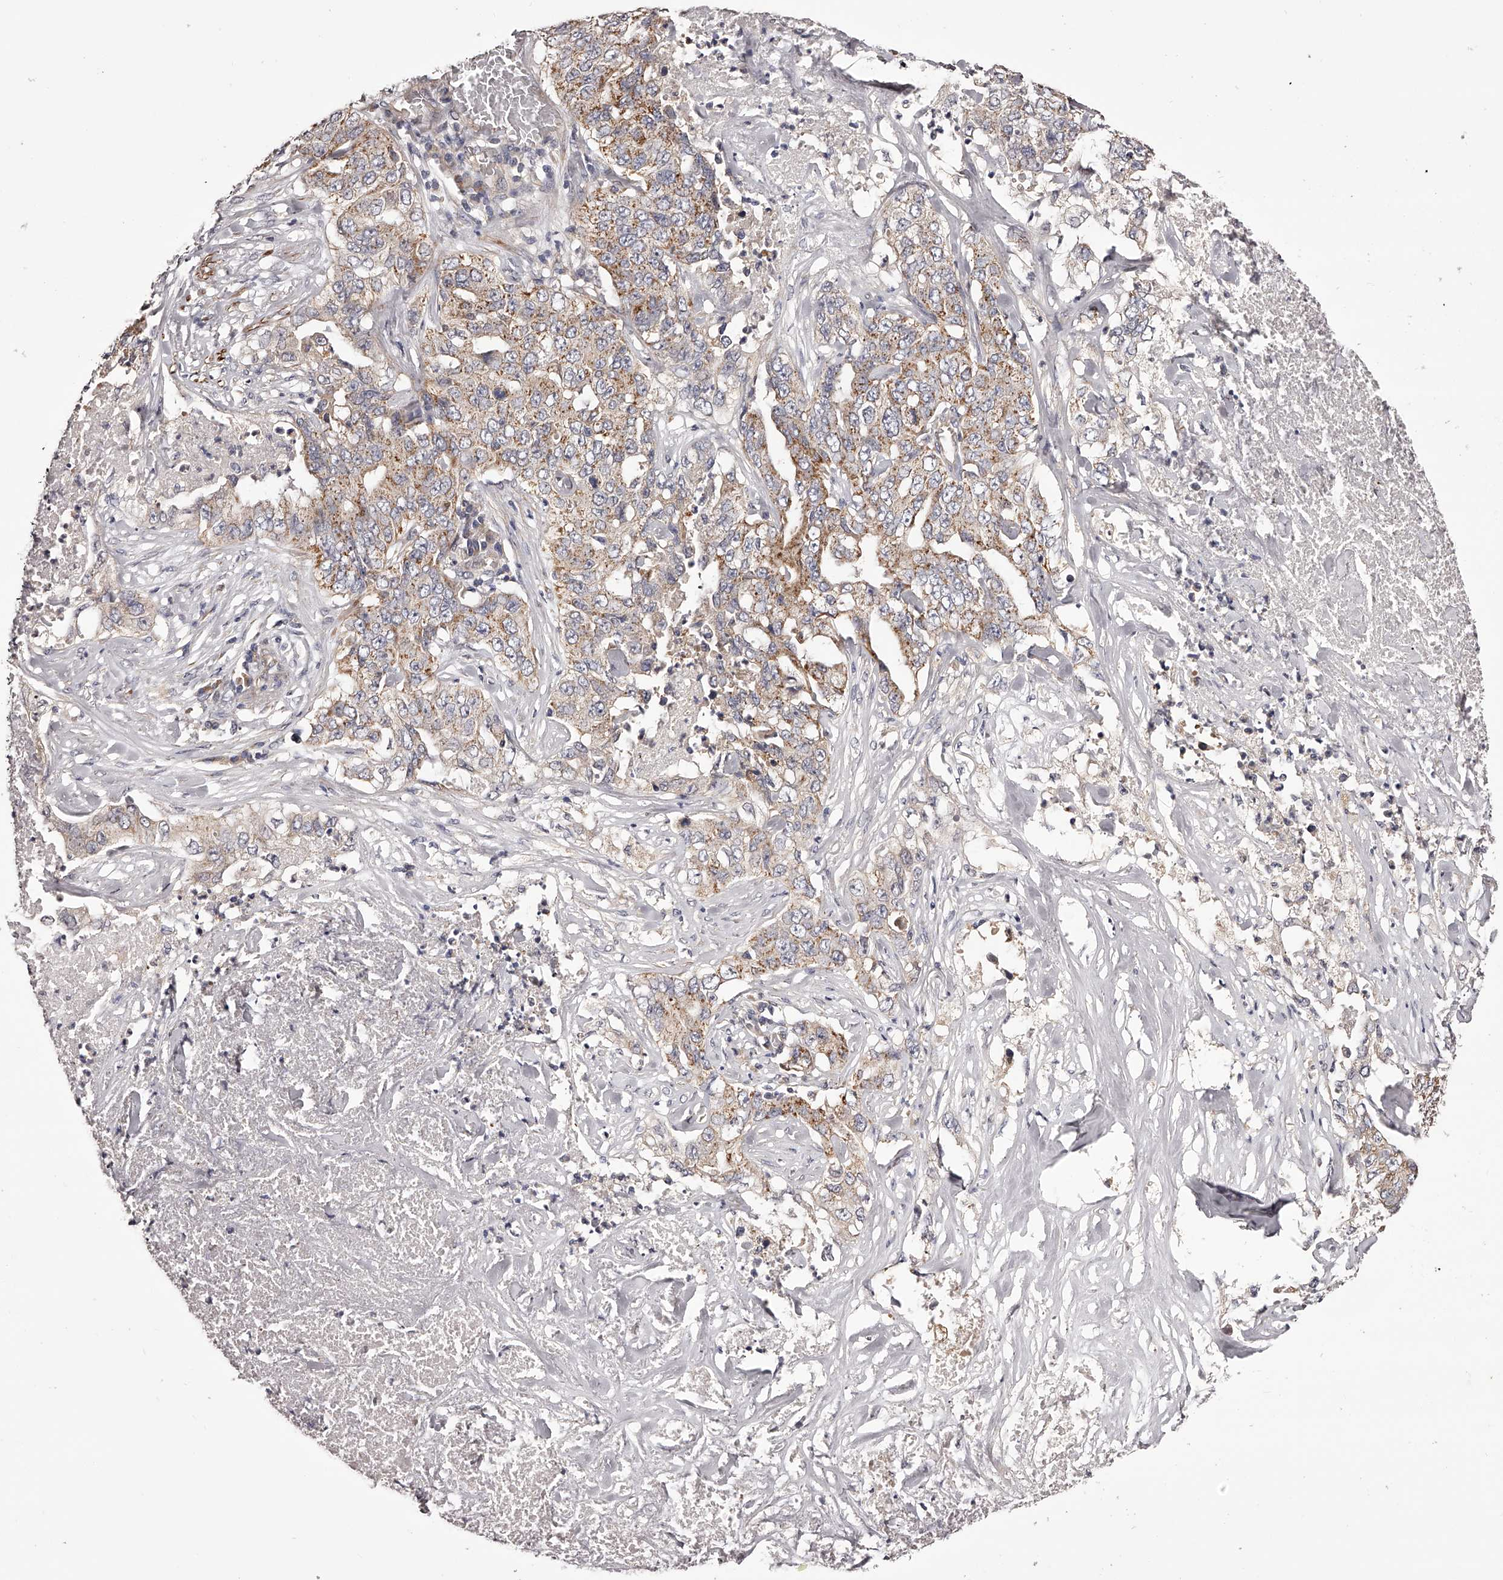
{"staining": {"intensity": "moderate", "quantity": ">75%", "location": "cytoplasmic/membranous"}, "tissue": "lung cancer", "cell_type": "Tumor cells", "image_type": "cancer", "snomed": [{"axis": "morphology", "description": "Adenocarcinoma, NOS"}, {"axis": "topography", "description": "Lung"}], "caption": "There is medium levels of moderate cytoplasmic/membranous positivity in tumor cells of lung cancer (adenocarcinoma), as demonstrated by immunohistochemical staining (brown color).", "gene": "ODF2L", "patient": {"sex": "female", "age": 51}}